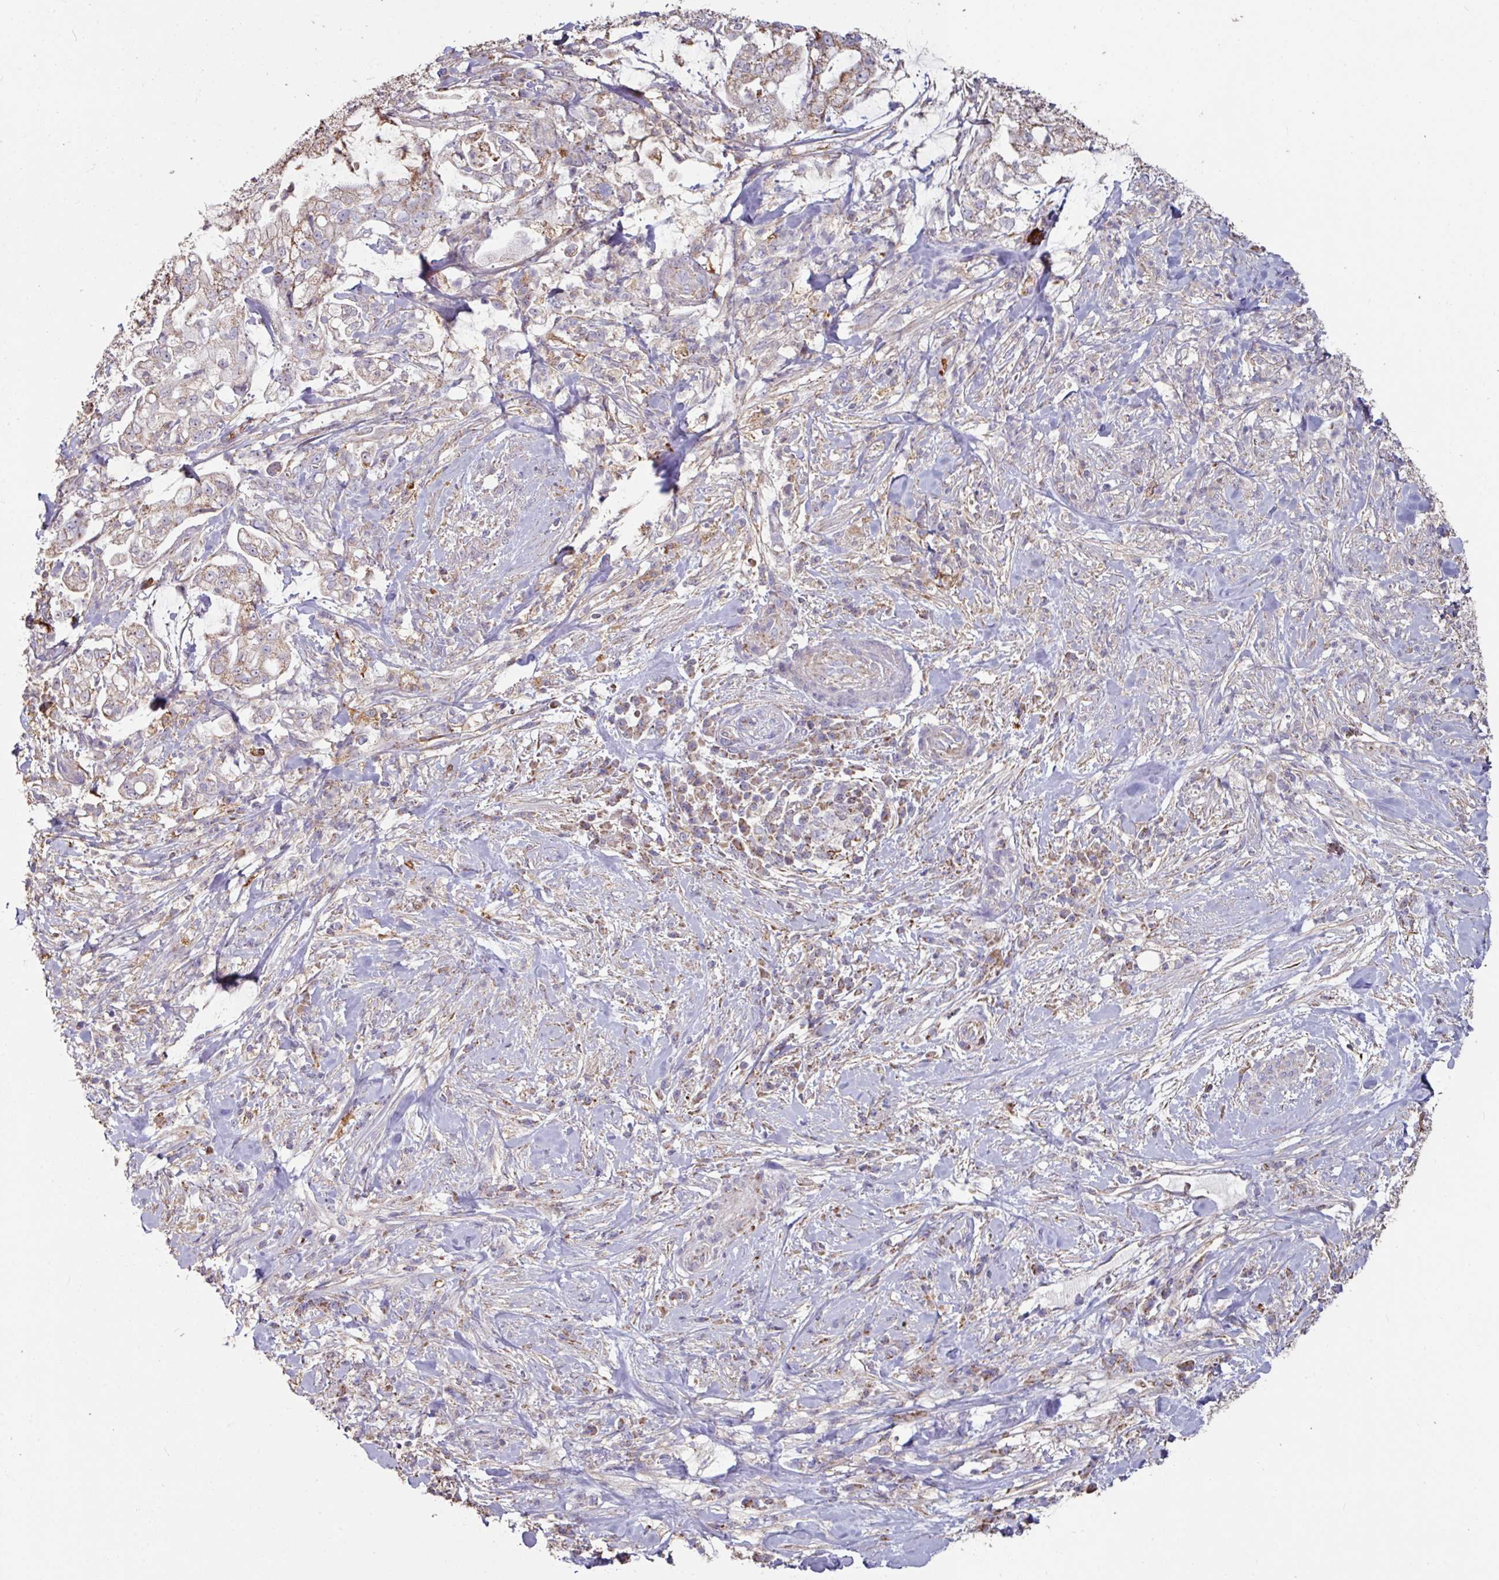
{"staining": {"intensity": "weak", "quantity": "<25%", "location": "cytoplasmic/membranous"}, "tissue": "pancreatic cancer", "cell_type": "Tumor cells", "image_type": "cancer", "snomed": [{"axis": "morphology", "description": "Adenocarcinoma, NOS"}, {"axis": "topography", "description": "Pancreas"}], "caption": "The image displays no significant positivity in tumor cells of pancreatic adenocarcinoma.", "gene": "OR2D3", "patient": {"sex": "female", "age": 69}}